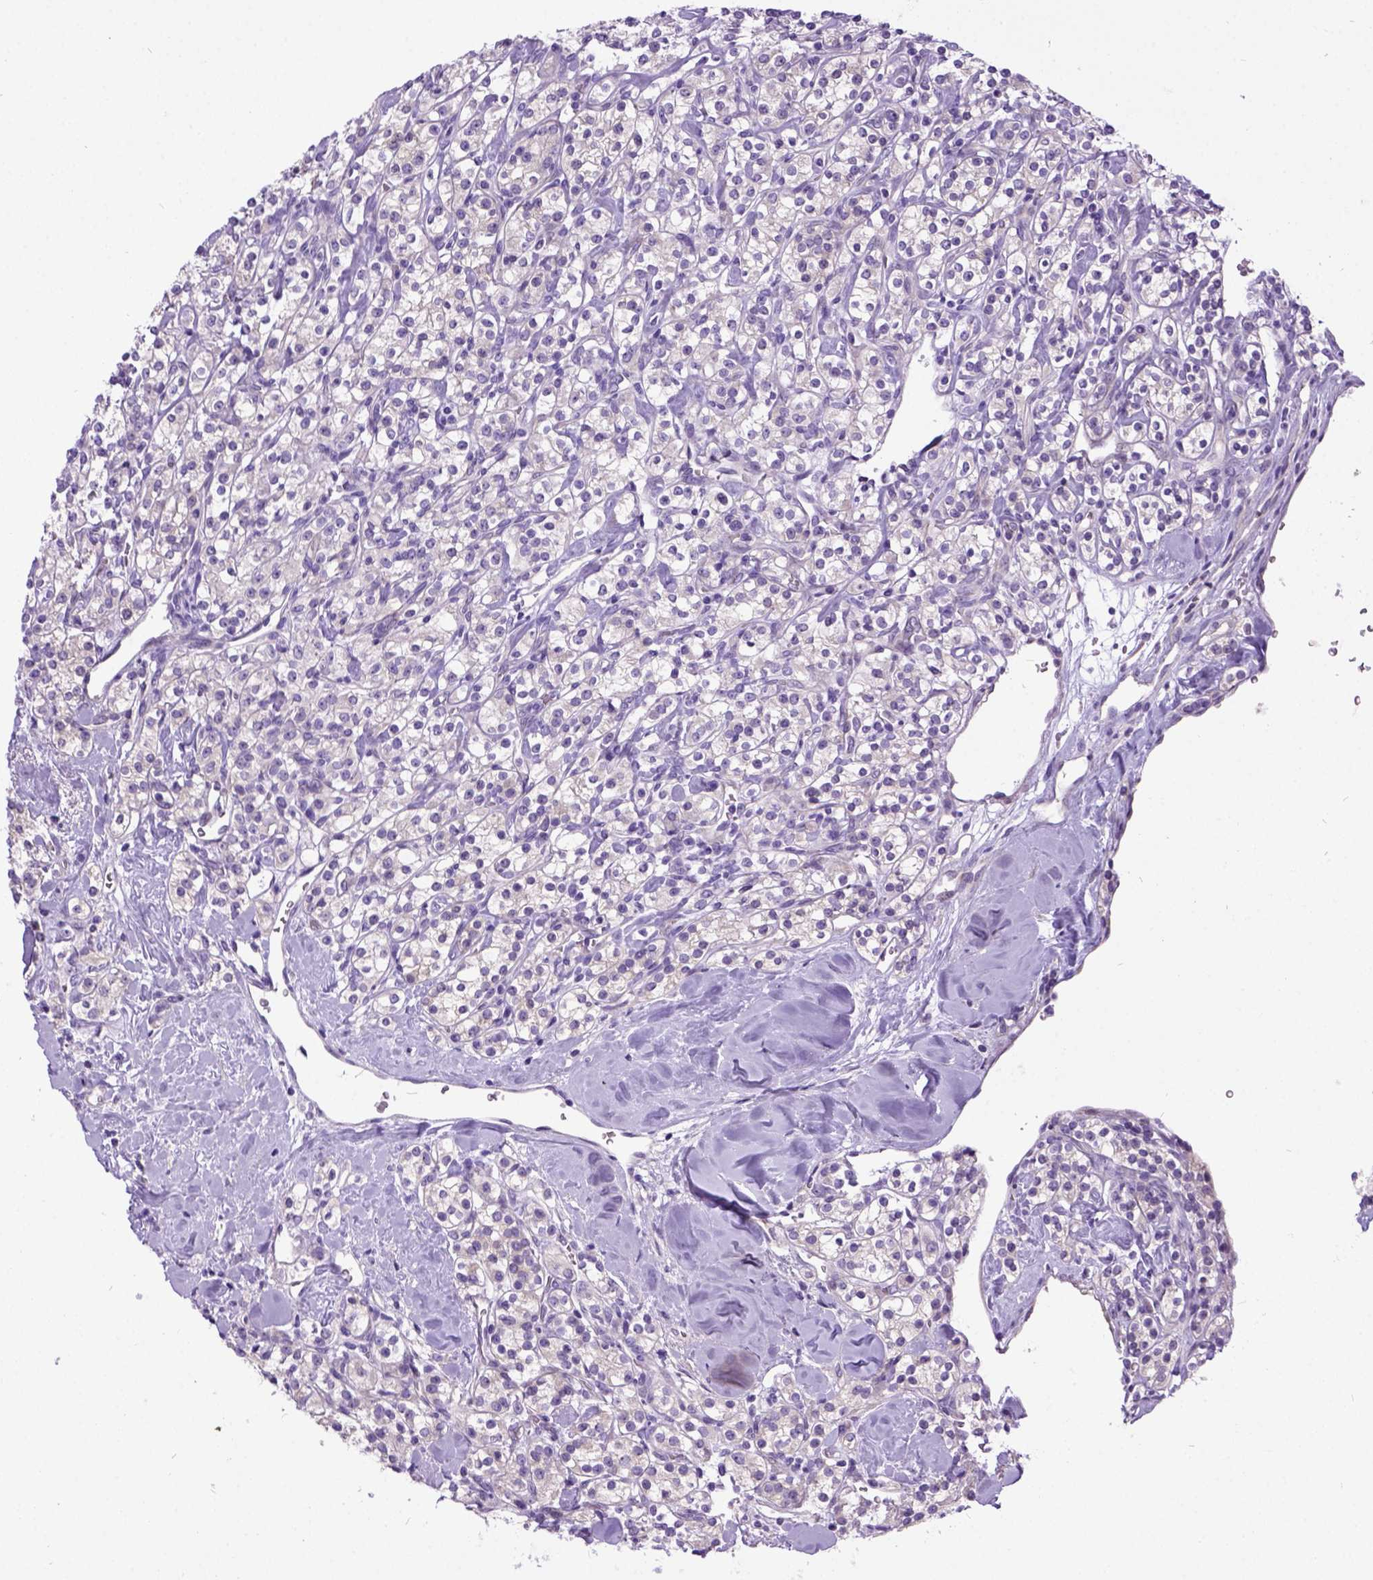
{"staining": {"intensity": "negative", "quantity": "none", "location": "none"}, "tissue": "renal cancer", "cell_type": "Tumor cells", "image_type": "cancer", "snomed": [{"axis": "morphology", "description": "Adenocarcinoma, NOS"}, {"axis": "topography", "description": "Kidney"}], "caption": "Immunohistochemistry photomicrograph of adenocarcinoma (renal) stained for a protein (brown), which reveals no expression in tumor cells. (Stains: DAB (3,3'-diaminobenzidine) IHC with hematoxylin counter stain, Microscopy: brightfield microscopy at high magnification).", "gene": "NEK5", "patient": {"sex": "male", "age": 77}}